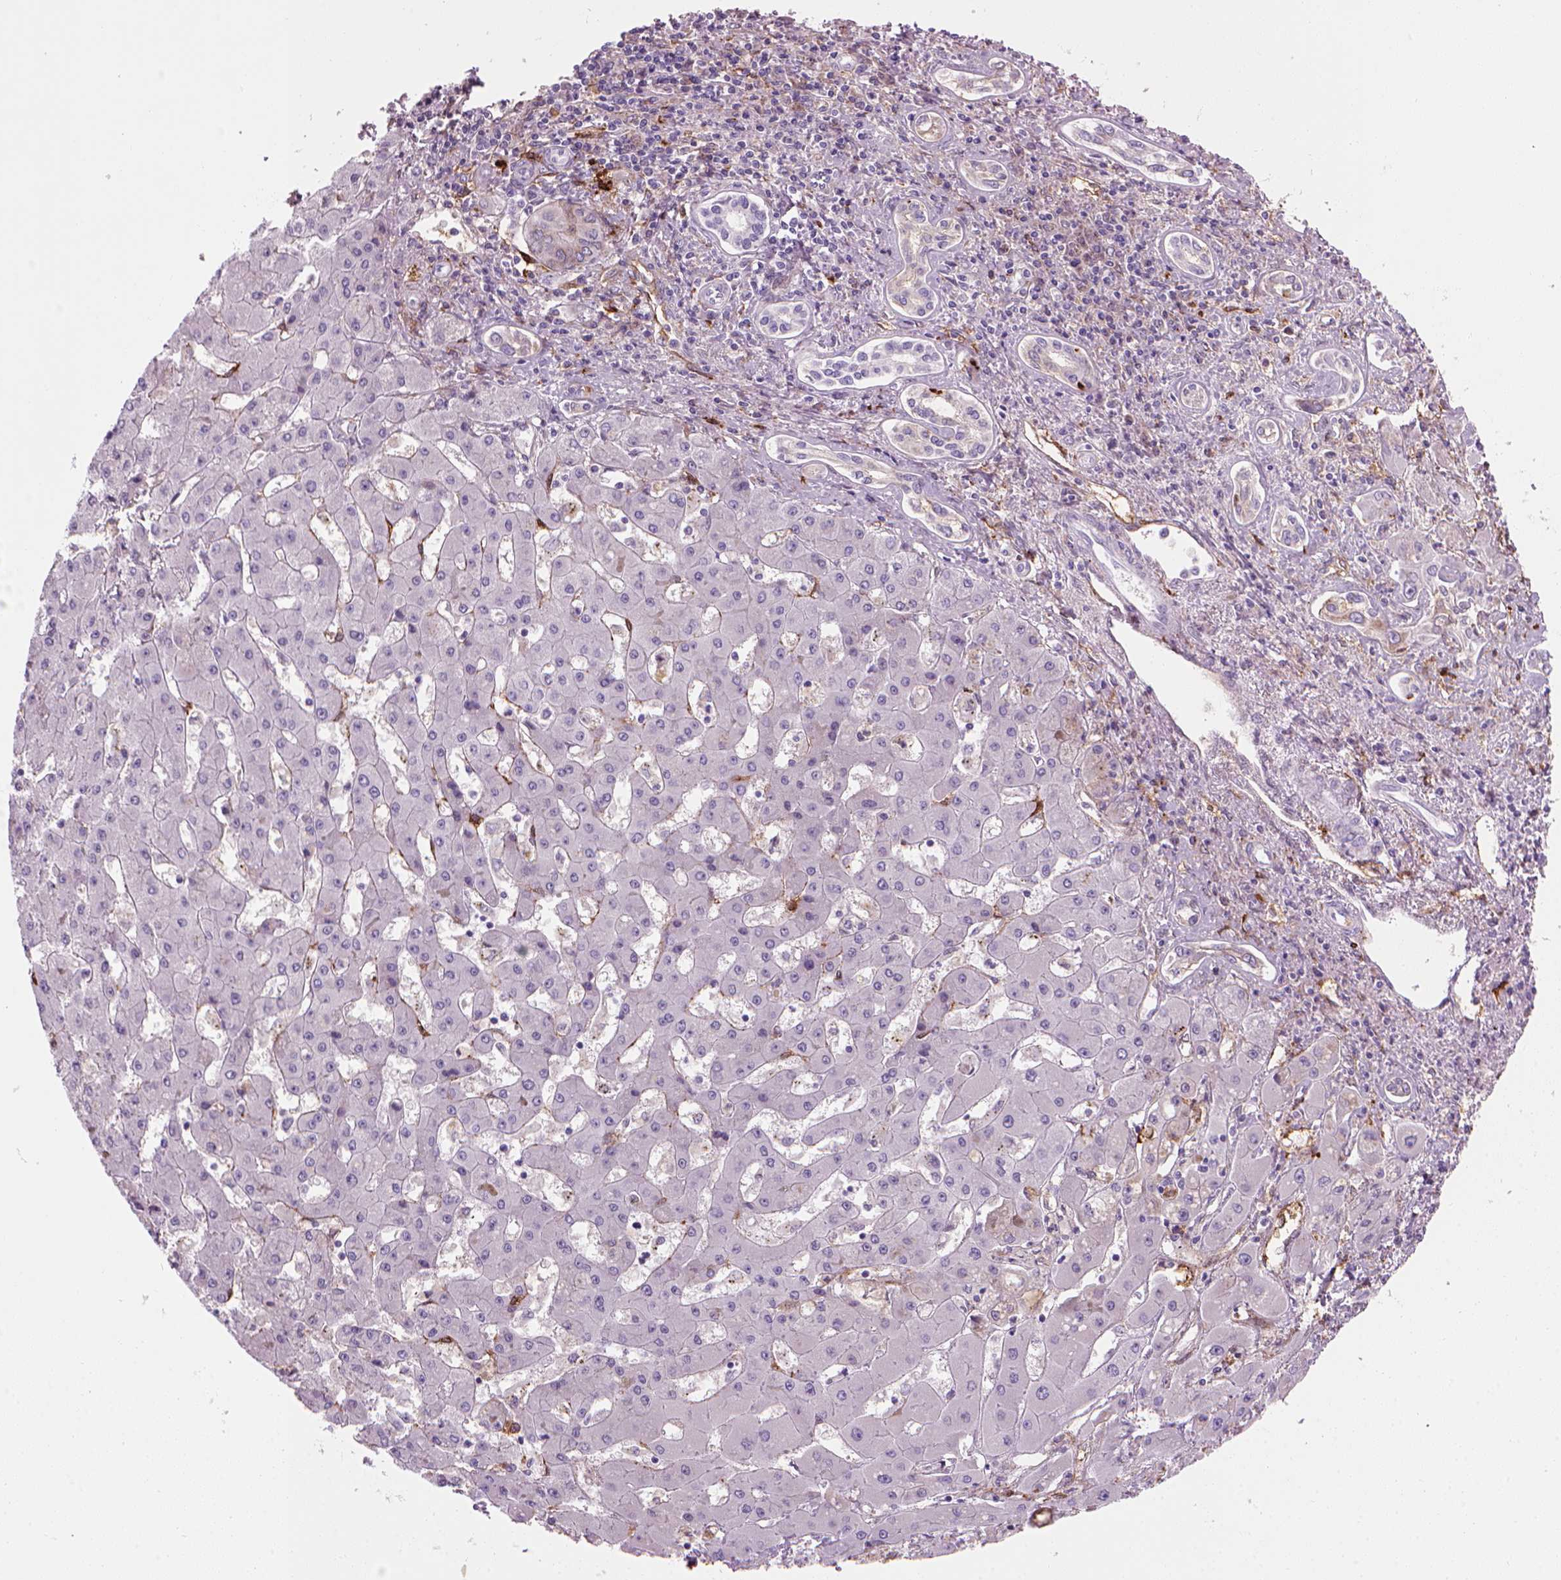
{"staining": {"intensity": "negative", "quantity": "none", "location": "none"}, "tissue": "liver cancer", "cell_type": "Tumor cells", "image_type": "cancer", "snomed": [{"axis": "morphology", "description": "Cholangiocarcinoma"}, {"axis": "topography", "description": "Liver"}], "caption": "A high-resolution photomicrograph shows IHC staining of liver cancer, which reveals no significant expression in tumor cells.", "gene": "MARCKS", "patient": {"sex": "male", "age": 67}}